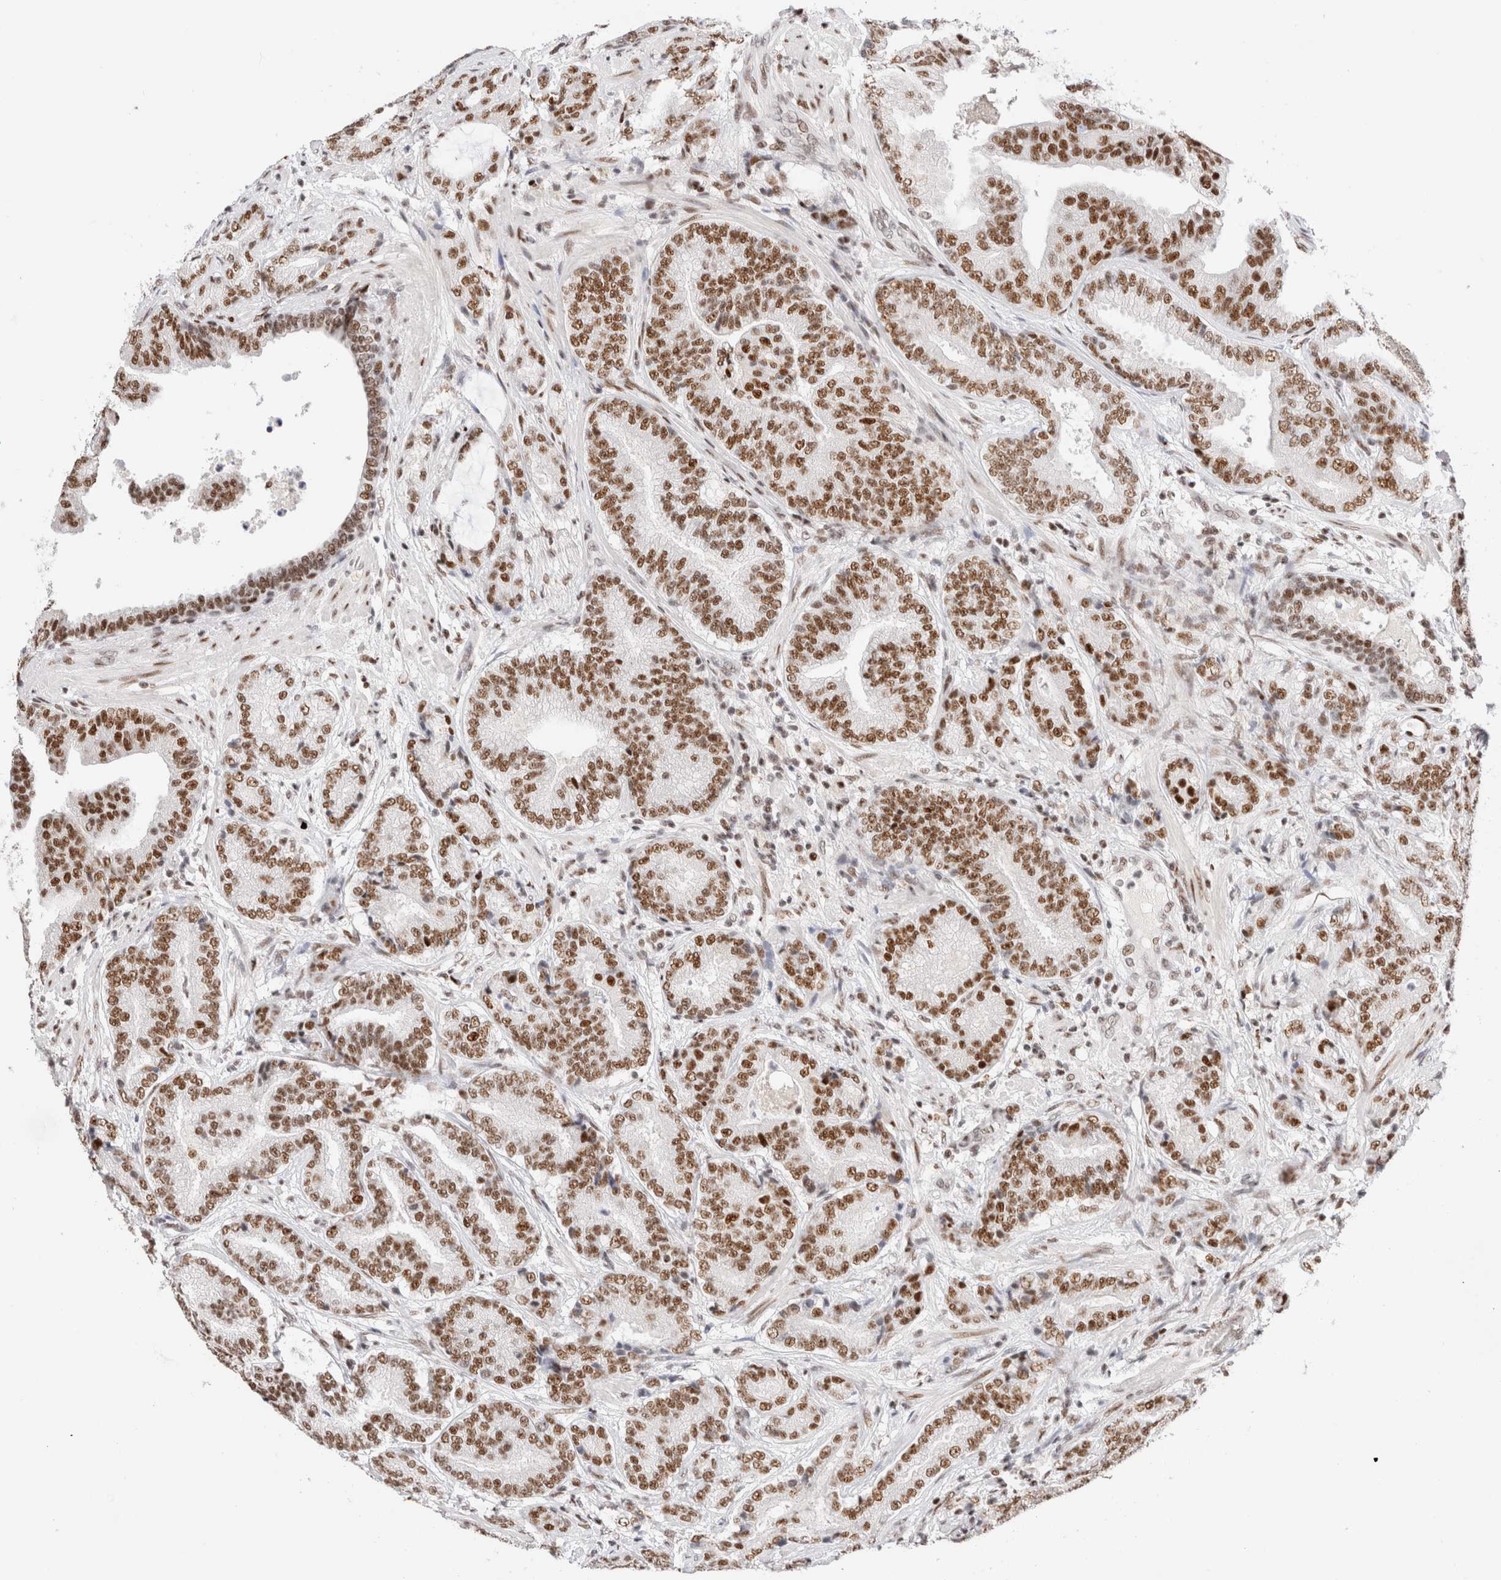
{"staining": {"intensity": "moderate", "quantity": ">75%", "location": "nuclear"}, "tissue": "prostate cancer", "cell_type": "Tumor cells", "image_type": "cancer", "snomed": [{"axis": "morphology", "description": "Adenocarcinoma, High grade"}, {"axis": "topography", "description": "Prostate"}], "caption": "A histopathology image showing moderate nuclear staining in about >75% of tumor cells in prostate high-grade adenocarcinoma, as visualized by brown immunohistochemical staining.", "gene": "ZNF282", "patient": {"sex": "male", "age": 55}}